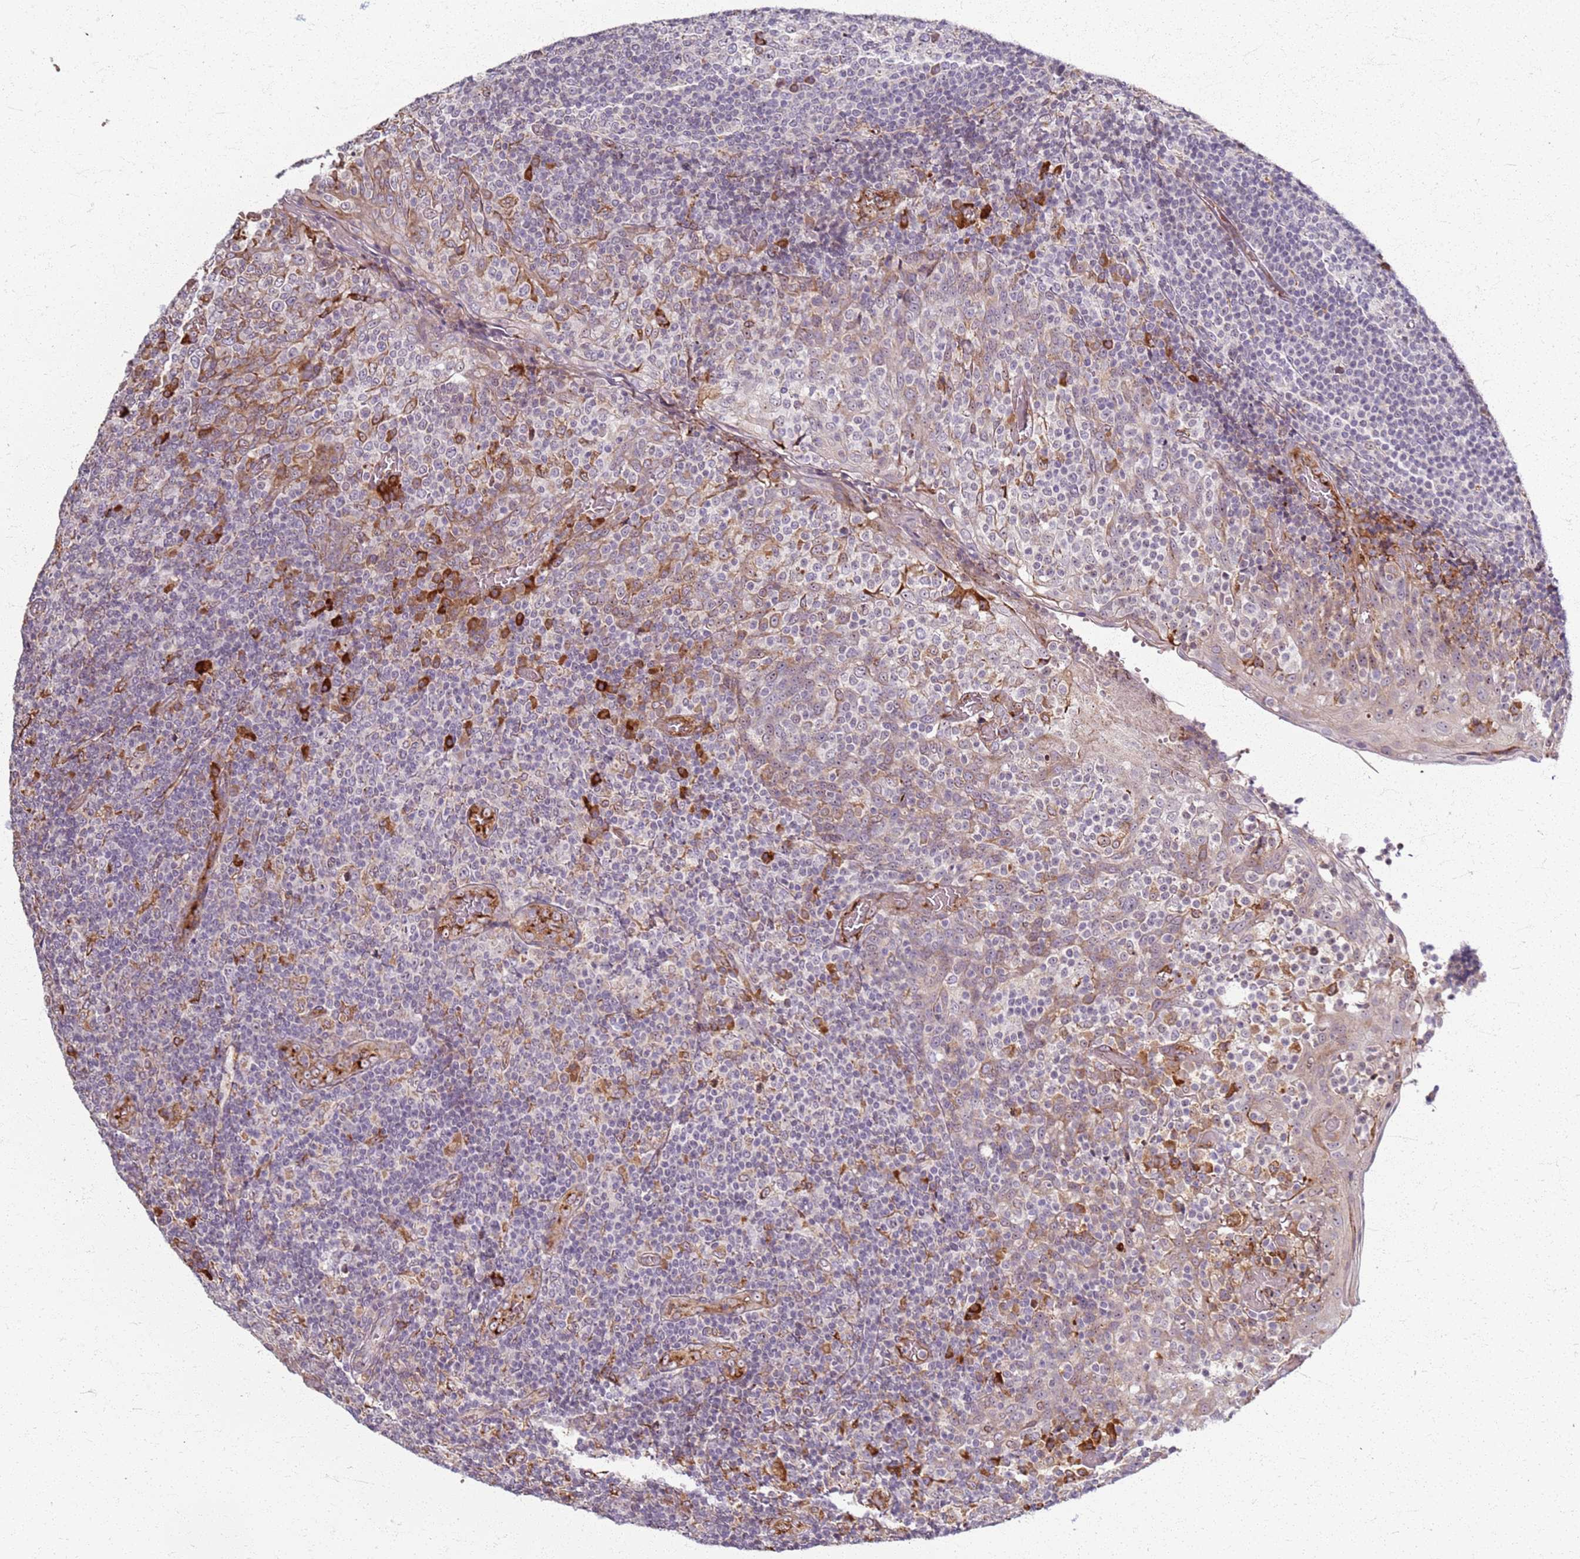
{"staining": {"intensity": "negative", "quantity": "none", "location": "none"}, "tissue": "tonsil", "cell_type": "Germinal center cells", "image_type": "normal", "snomed": [{"axis": "morphology", "description": "Normal tissue, NOS"}, {"axis": "topography", "description": "Tonsil"}], "caption": "Germinal center cells show no significant expression in normal tonsil. (DAB immunohistochemistry (IHC), high magnification).", "gene": "KRI1", "patient": {"sex": "female", "age": 19}}